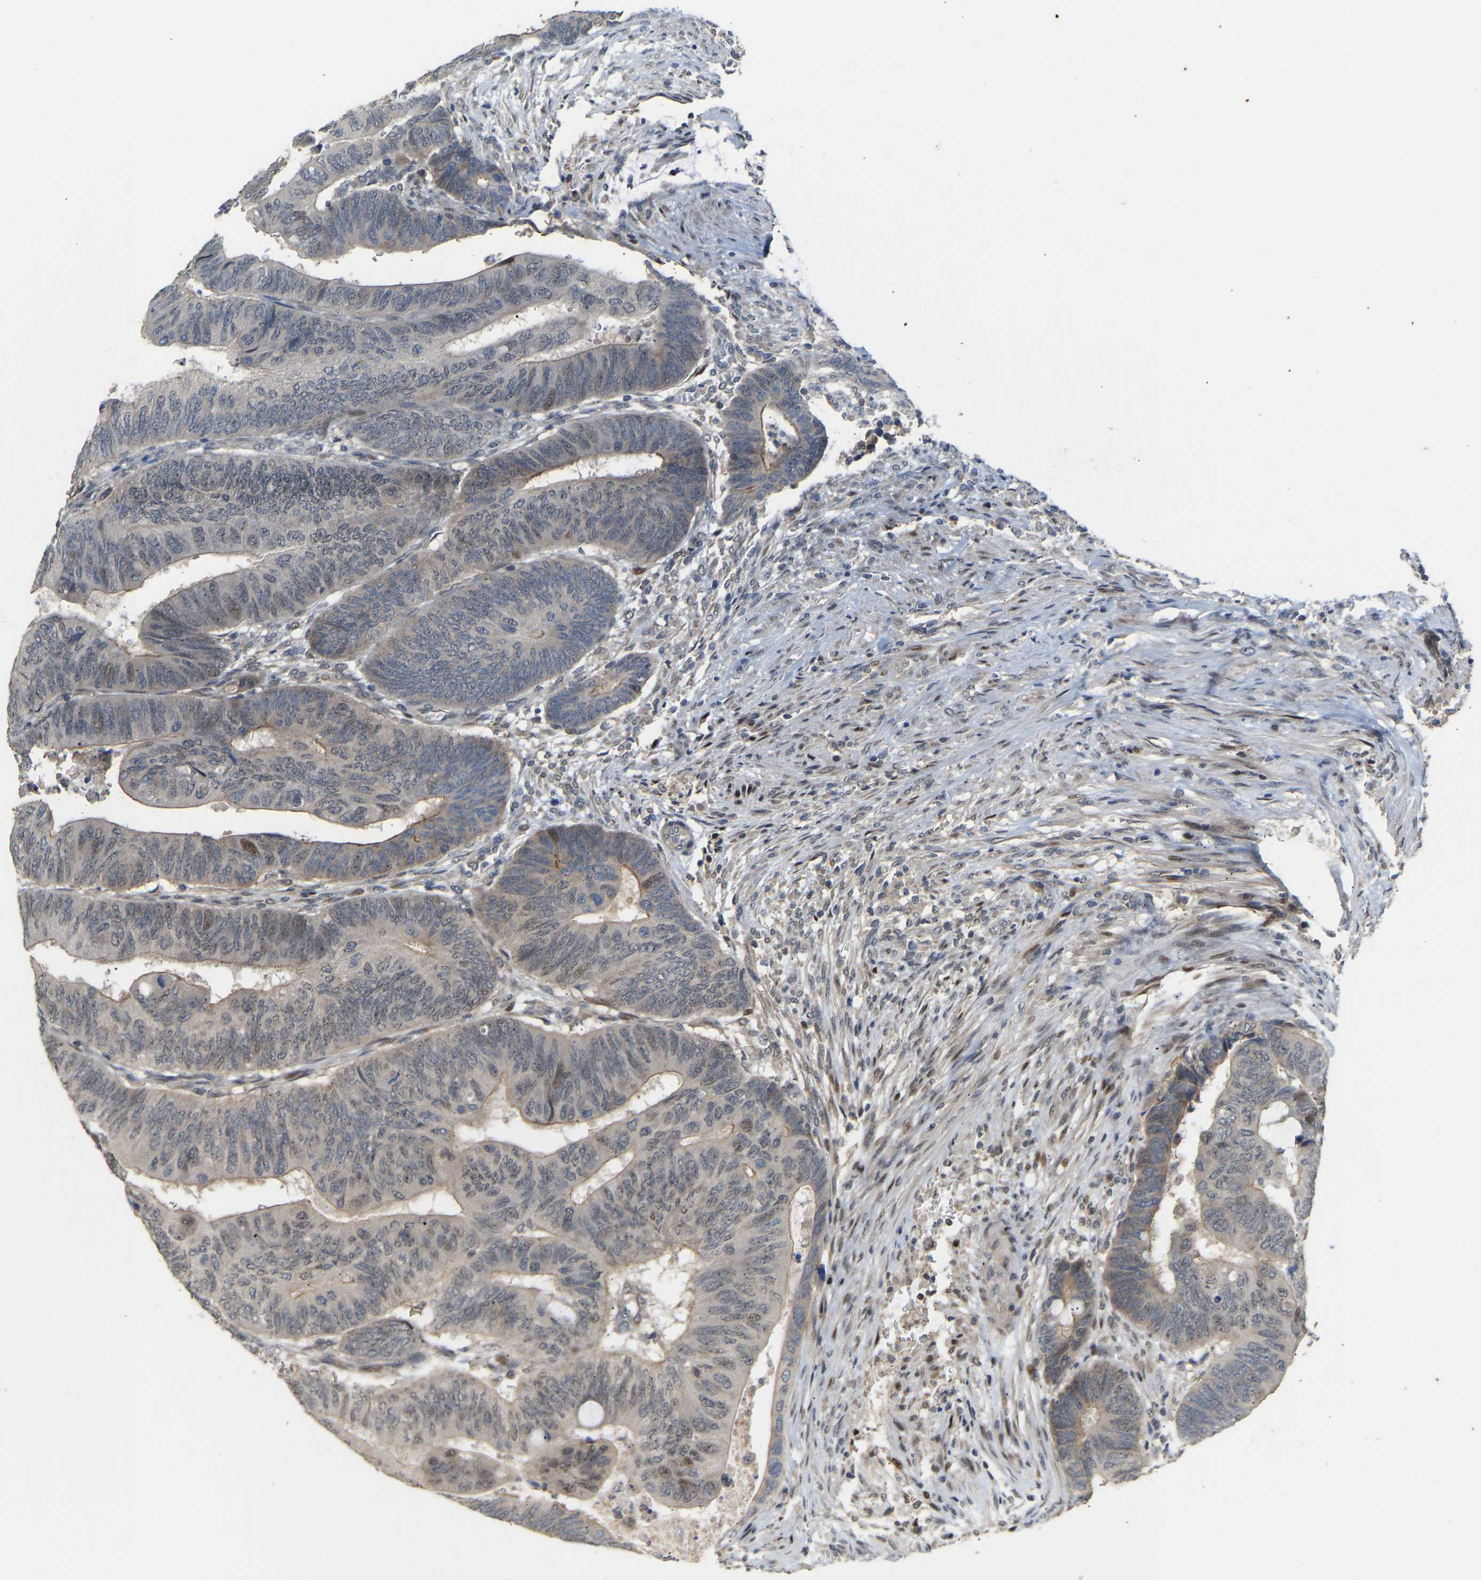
{"staining": {"intensity": "weak", "quantity": "<25%", "location": "nuclear"}, "tissue": "colorectal cancer", "cell_type": "Tumor cells", "image_type": "cancer", "snomed": [{"axis": "morphology", "description": "Normal tissue, NOS"}, {"axis": "morphology", "description": "Adenocarcinoma, NOS"}, {"axis": "topography", "description": "Rectum"}, {"axis": "topography", "description": "Peripheral nerve tissue"}], "caption": "Tumor cells show no significant protein staining in colorectal adenocarcinoma. Brightfield microscopy of immunohistochemistry (IHC) stained with DAB (3,3'-diaminobenzidine) (brown) and hematoxylin (blue), captured at high magnification.", "gene": "PTPN4", "patient": {"sex": "male", "age": 92}}